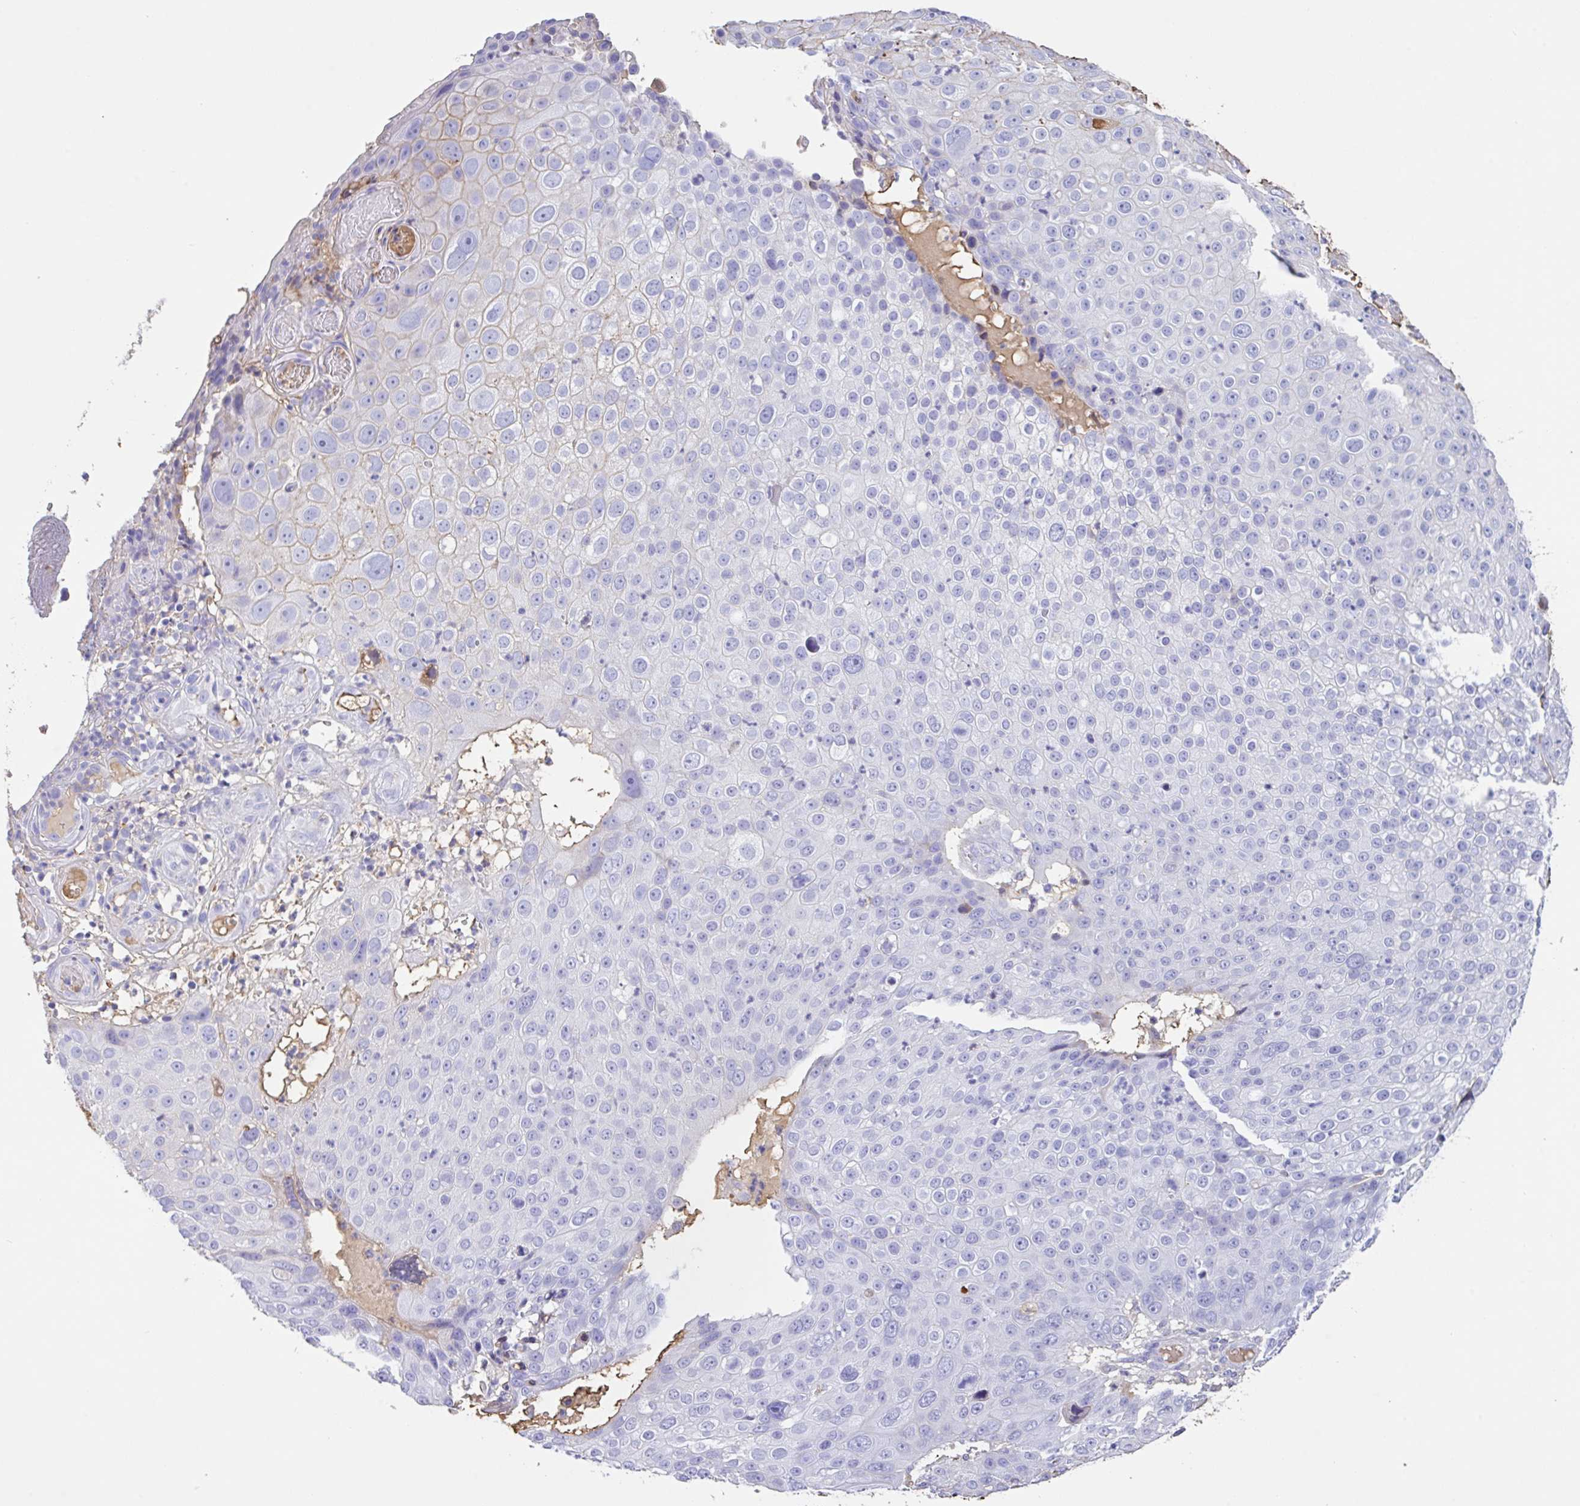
{"staining": {"intensity": "negative", "quantity": "none", "location": "none"}, "tissue": "skin cancer", "cell_type": "Tumor cells", "image_type": "cancer", "snomed": [{"axis": "morphology", "description": "Squamous cell carcinoma, NOS"}, {"axis": "topography", "description": "Skin"}], "caption": "Tumor cells show no significant positivity in skin squamous cell carcinoma.", "gene": "HOXC12", "patient": {"sex": "male", "age": 71}}